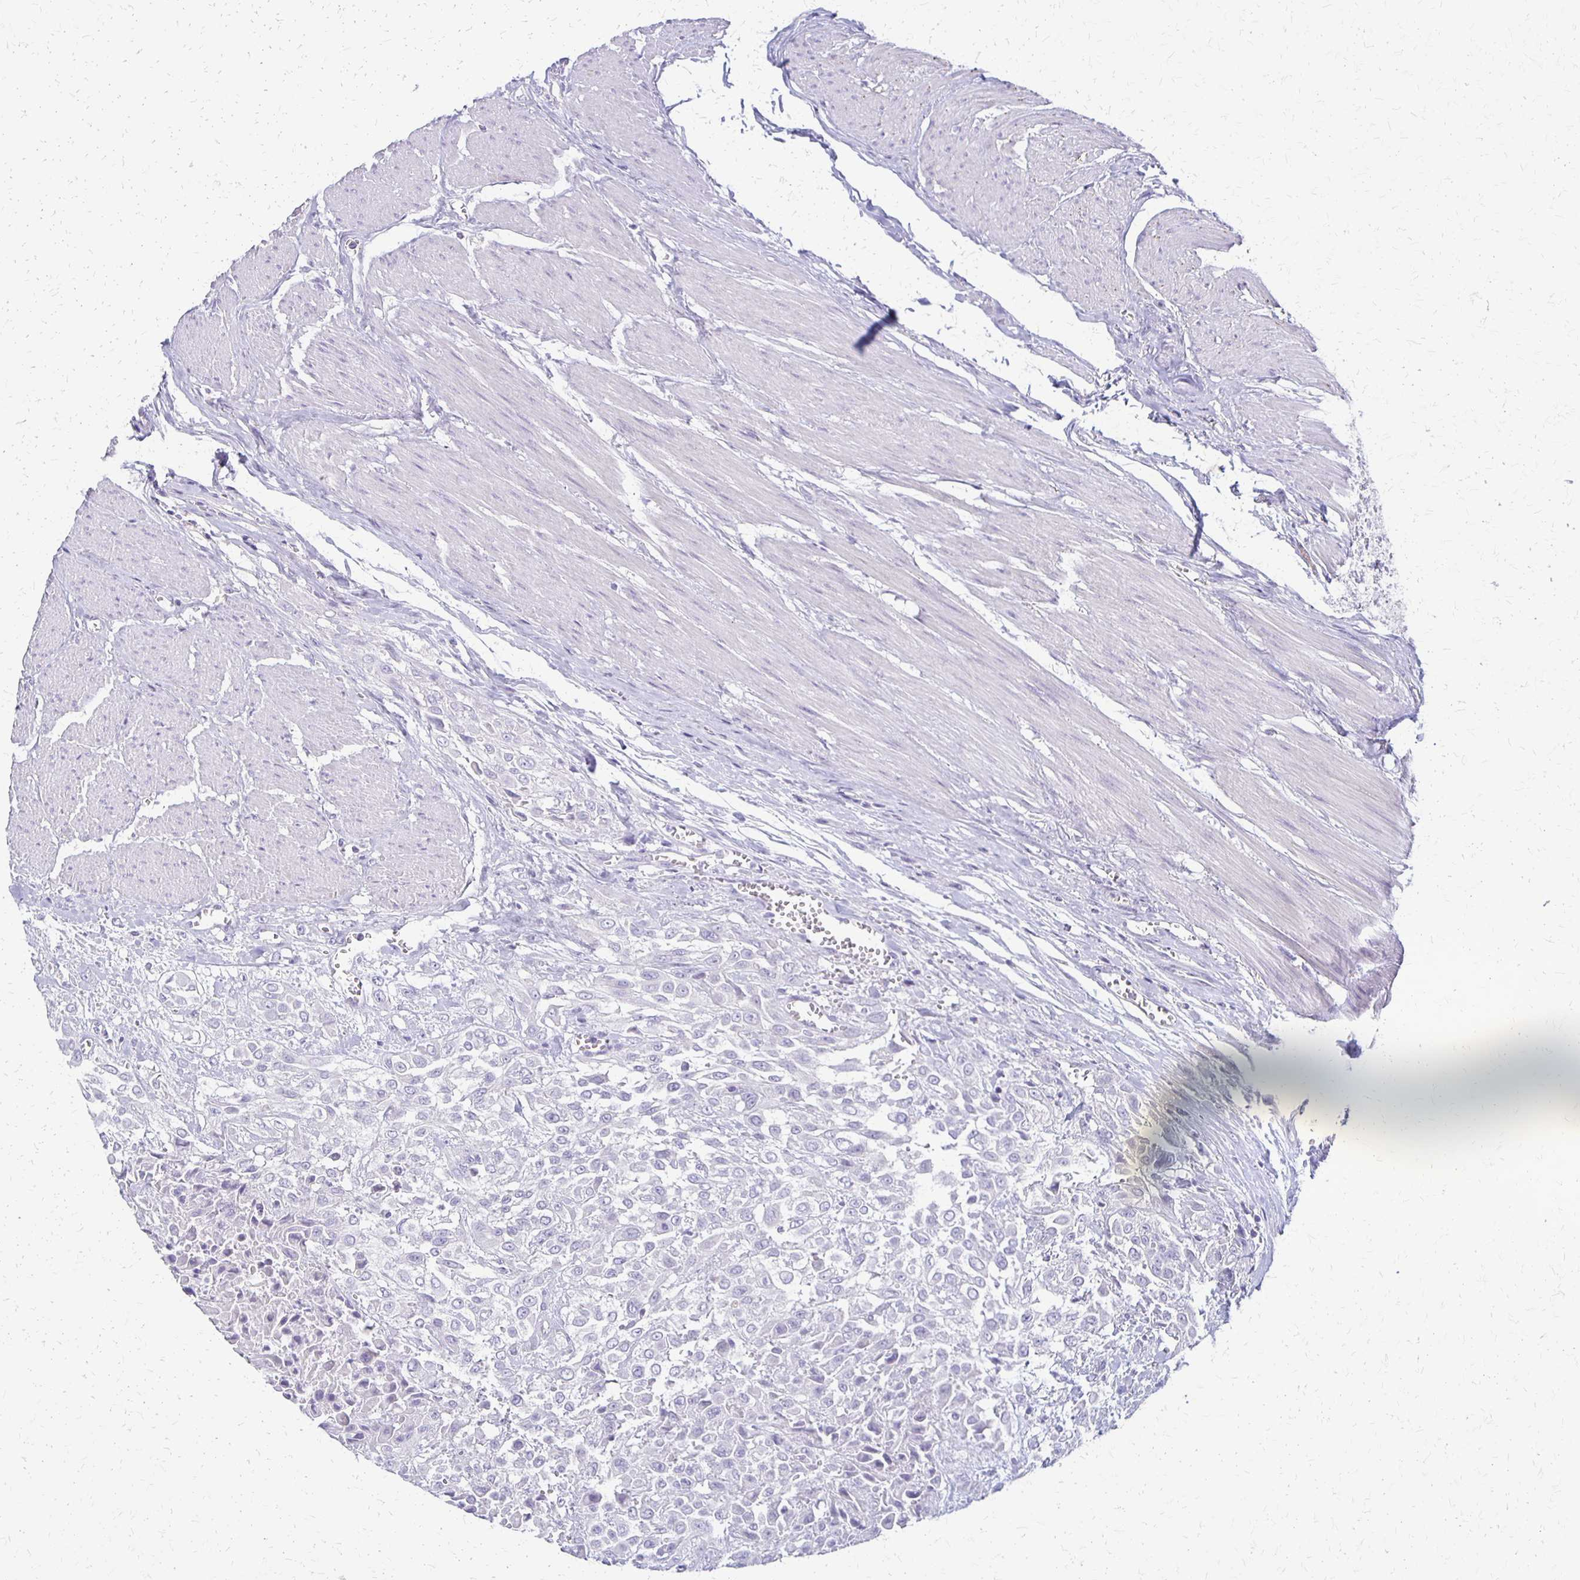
{"staining": {"intensity": "negative", "quantity": "none", "location": "none"}, "tissue": "urothelial cancer", "cell_type": "Tumor cells", "image_type": "cancer", "snomed": [{"axis": "morphology", "description": "Urothelial carcinoma, High grade"}, {"axis": "topography", "description": "Urinary bladder"}], "caption": "IHC photomicrograph of human urothelial cancer stained for a protein (brown), which shows no expression in tumor cells.", "gene": "RHOC", "patient": {"sex": "male", "age": 57}}